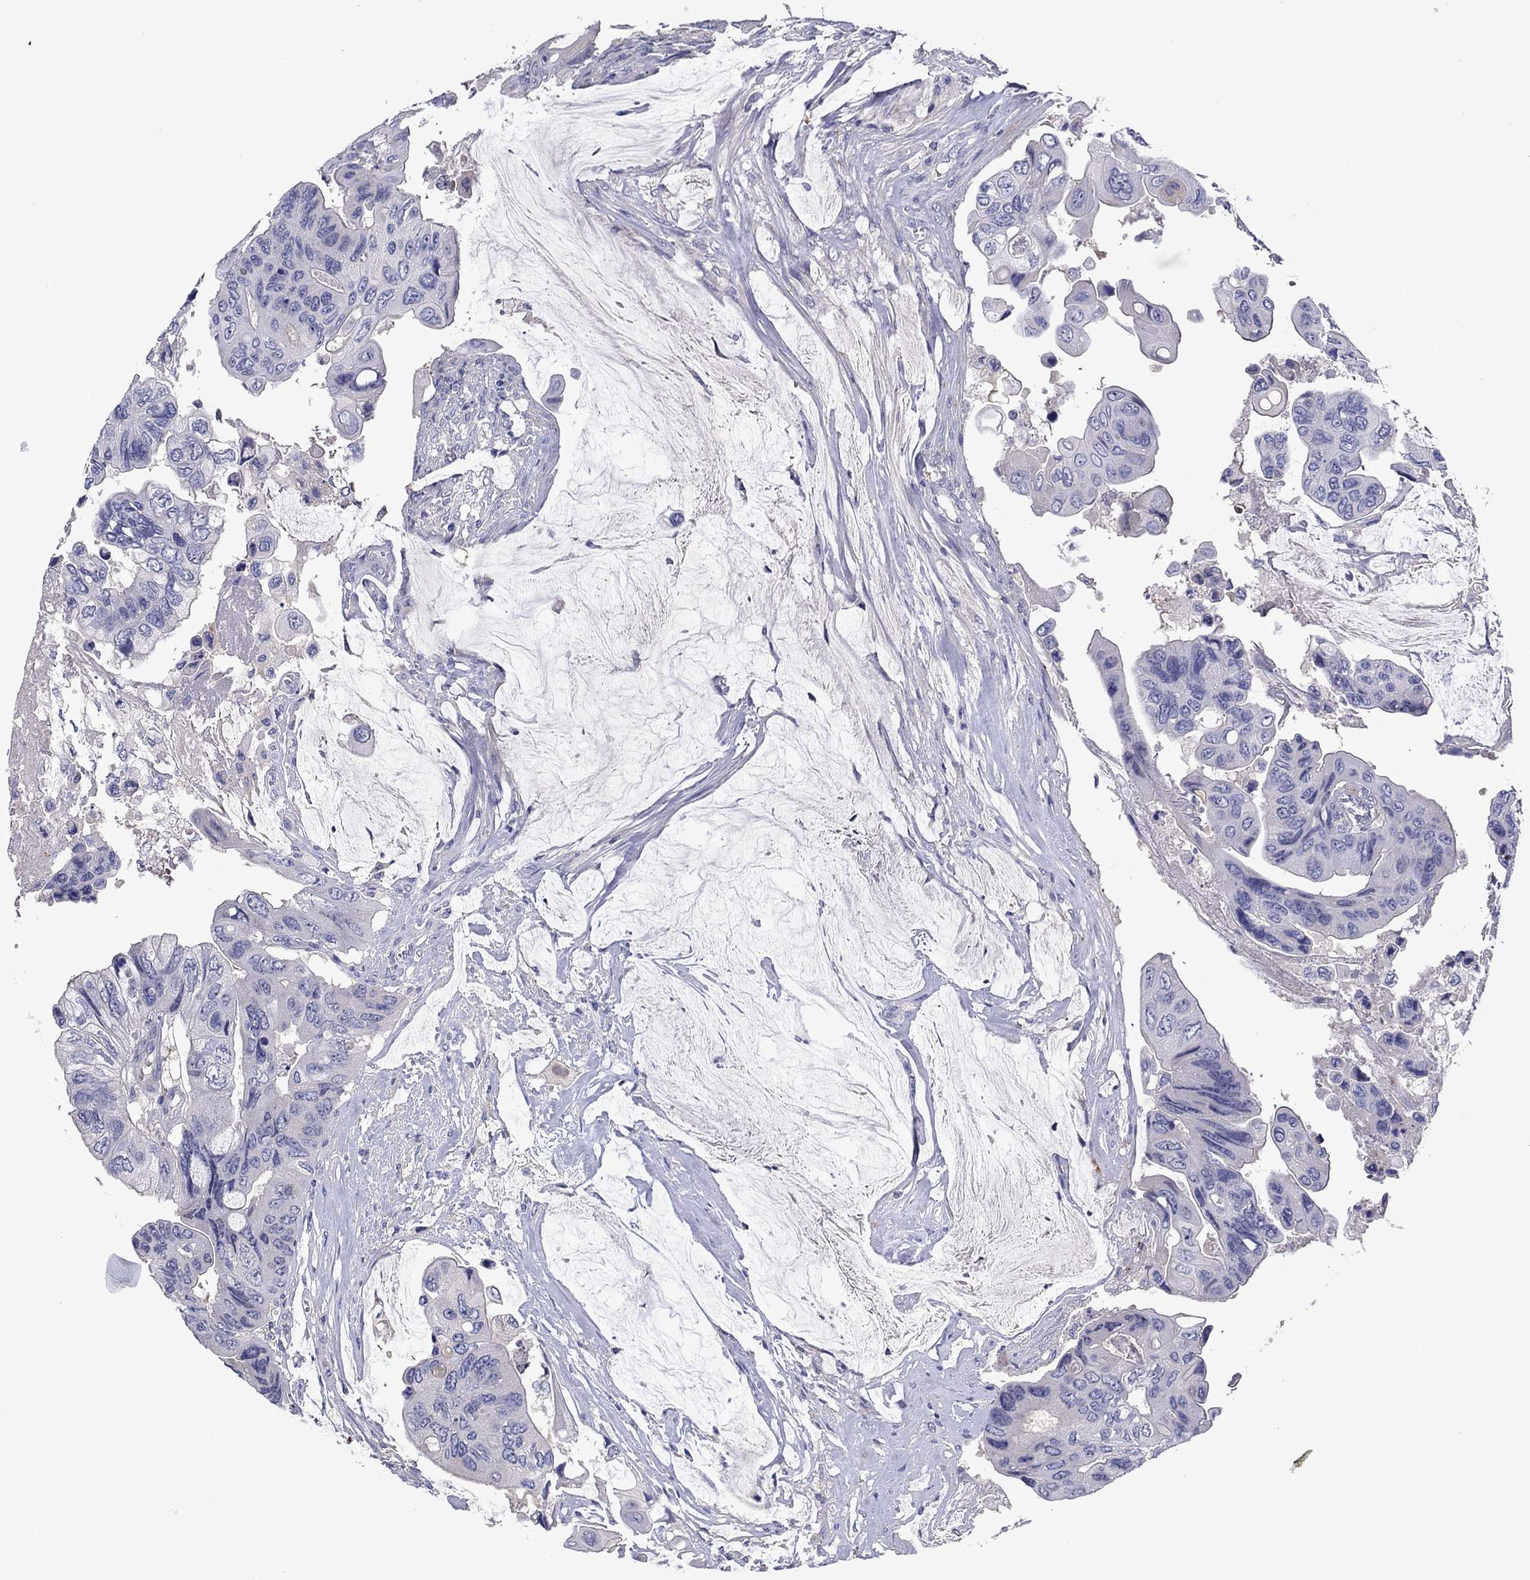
{"staining": {"intensity": "negative", "quantity": "none", "location": "none"}, "tissue": "colorectal cancer", "cell_type": "Tumor cells", "image_type": "cancer", "snomed": [{"axis": "morphology", "description": "Adenocarcinoma, NOS"}, {"axis": "topography", "description": "Rectum"}], "caption": "A high-resolution photomicrograph shows IHC staining of adenocarcinoma (colorectal), which demonstrates no significant staining in tumor cells. (Brightfield microscopy of DAB immunohistochemistry (IHC) at high magnification).", "gene": "CNDP1", "patient": {"sex": "male", "age": 63}}